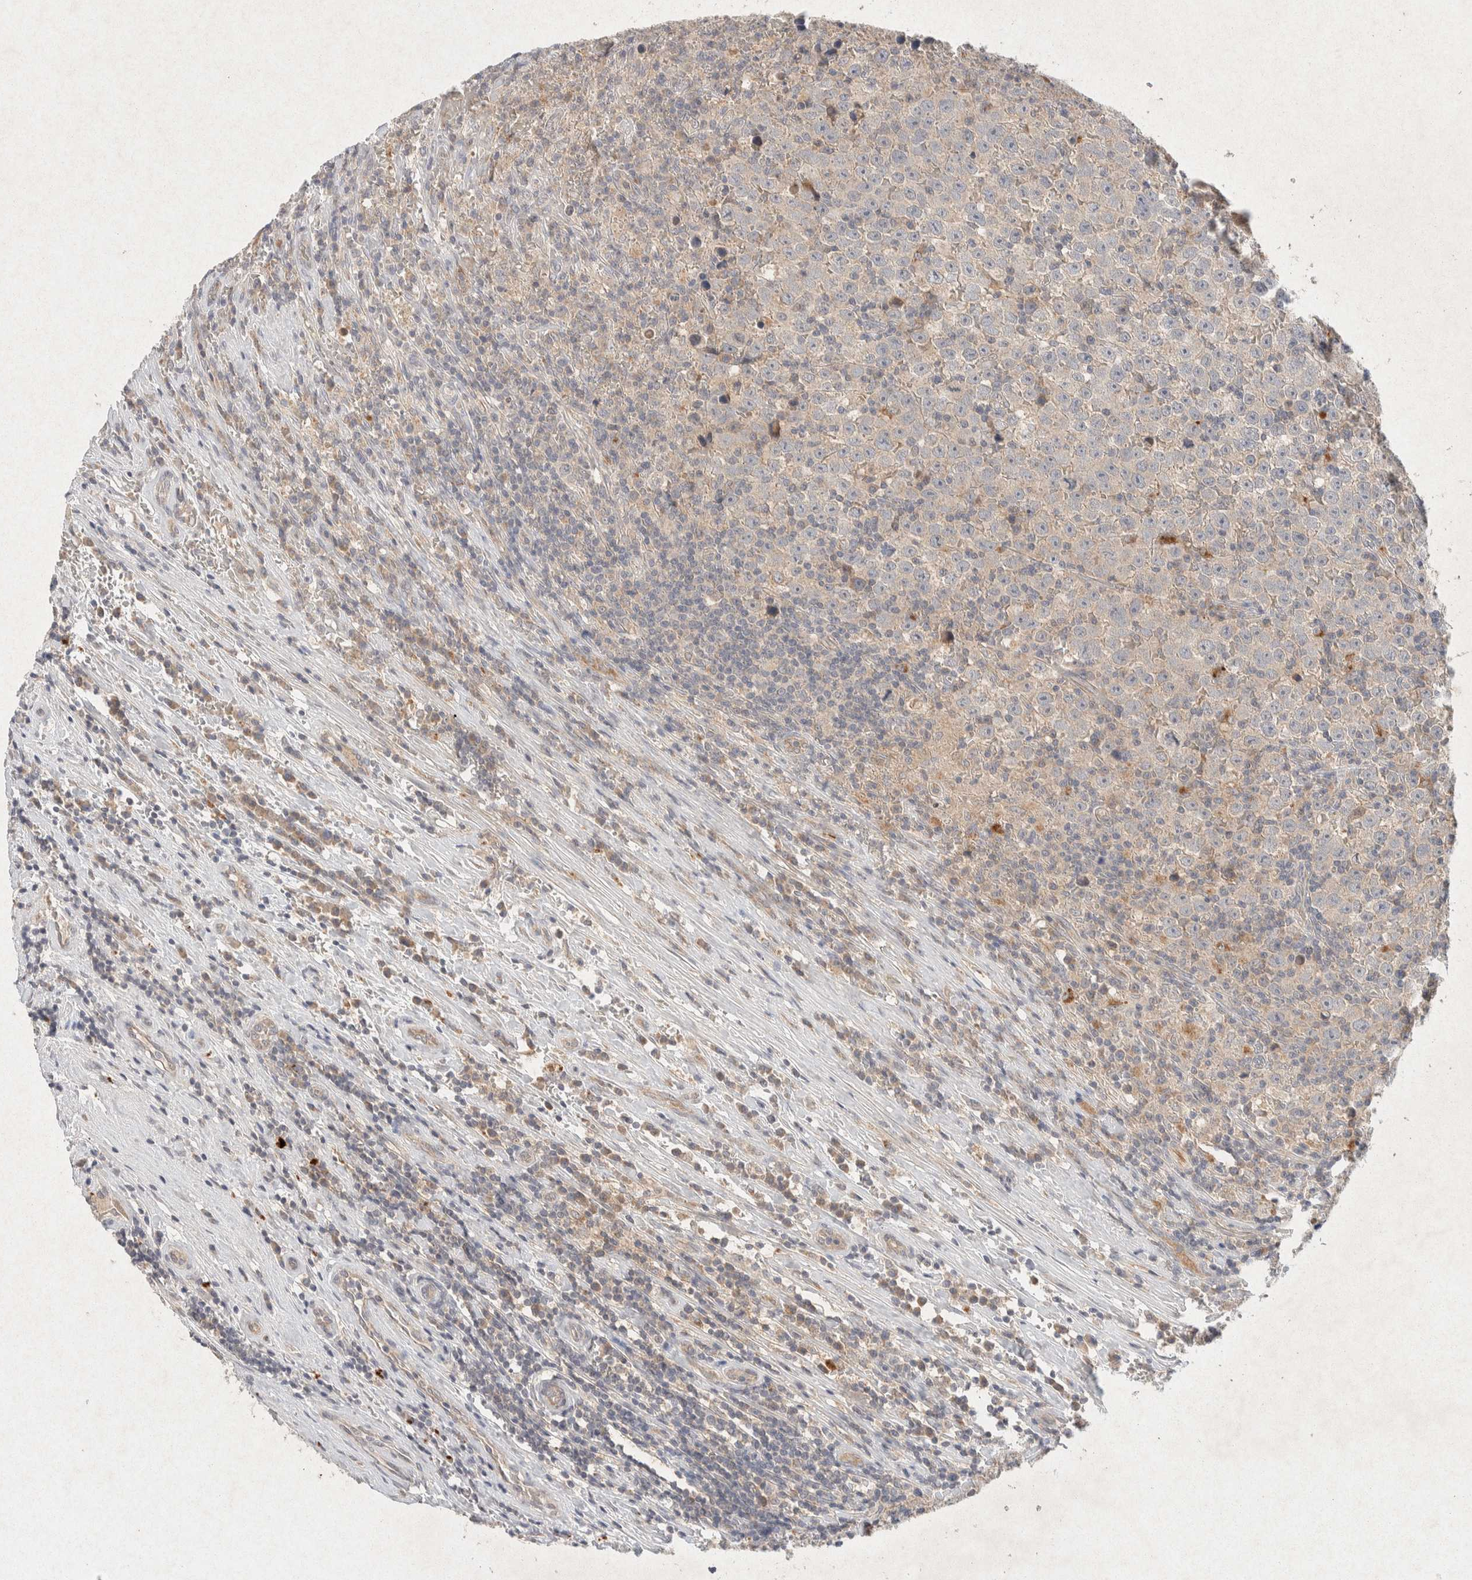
{"staining": {"intensity": "negative", "quantity": "none", "location": "none"}, "tissue": "testis cancer", "cell_type": "Tumor cells", "image_type": "cancer", "snomed": [{"axis": "morphology", "description": "Seminoma, NOS"}, {"axis": "topography", "description": "Testis"}], "caption": "There is no significant expression in tumor cells of testis cancer.", "gene": "GNAI1", "patient": {"sex": "male", "age": 43}}